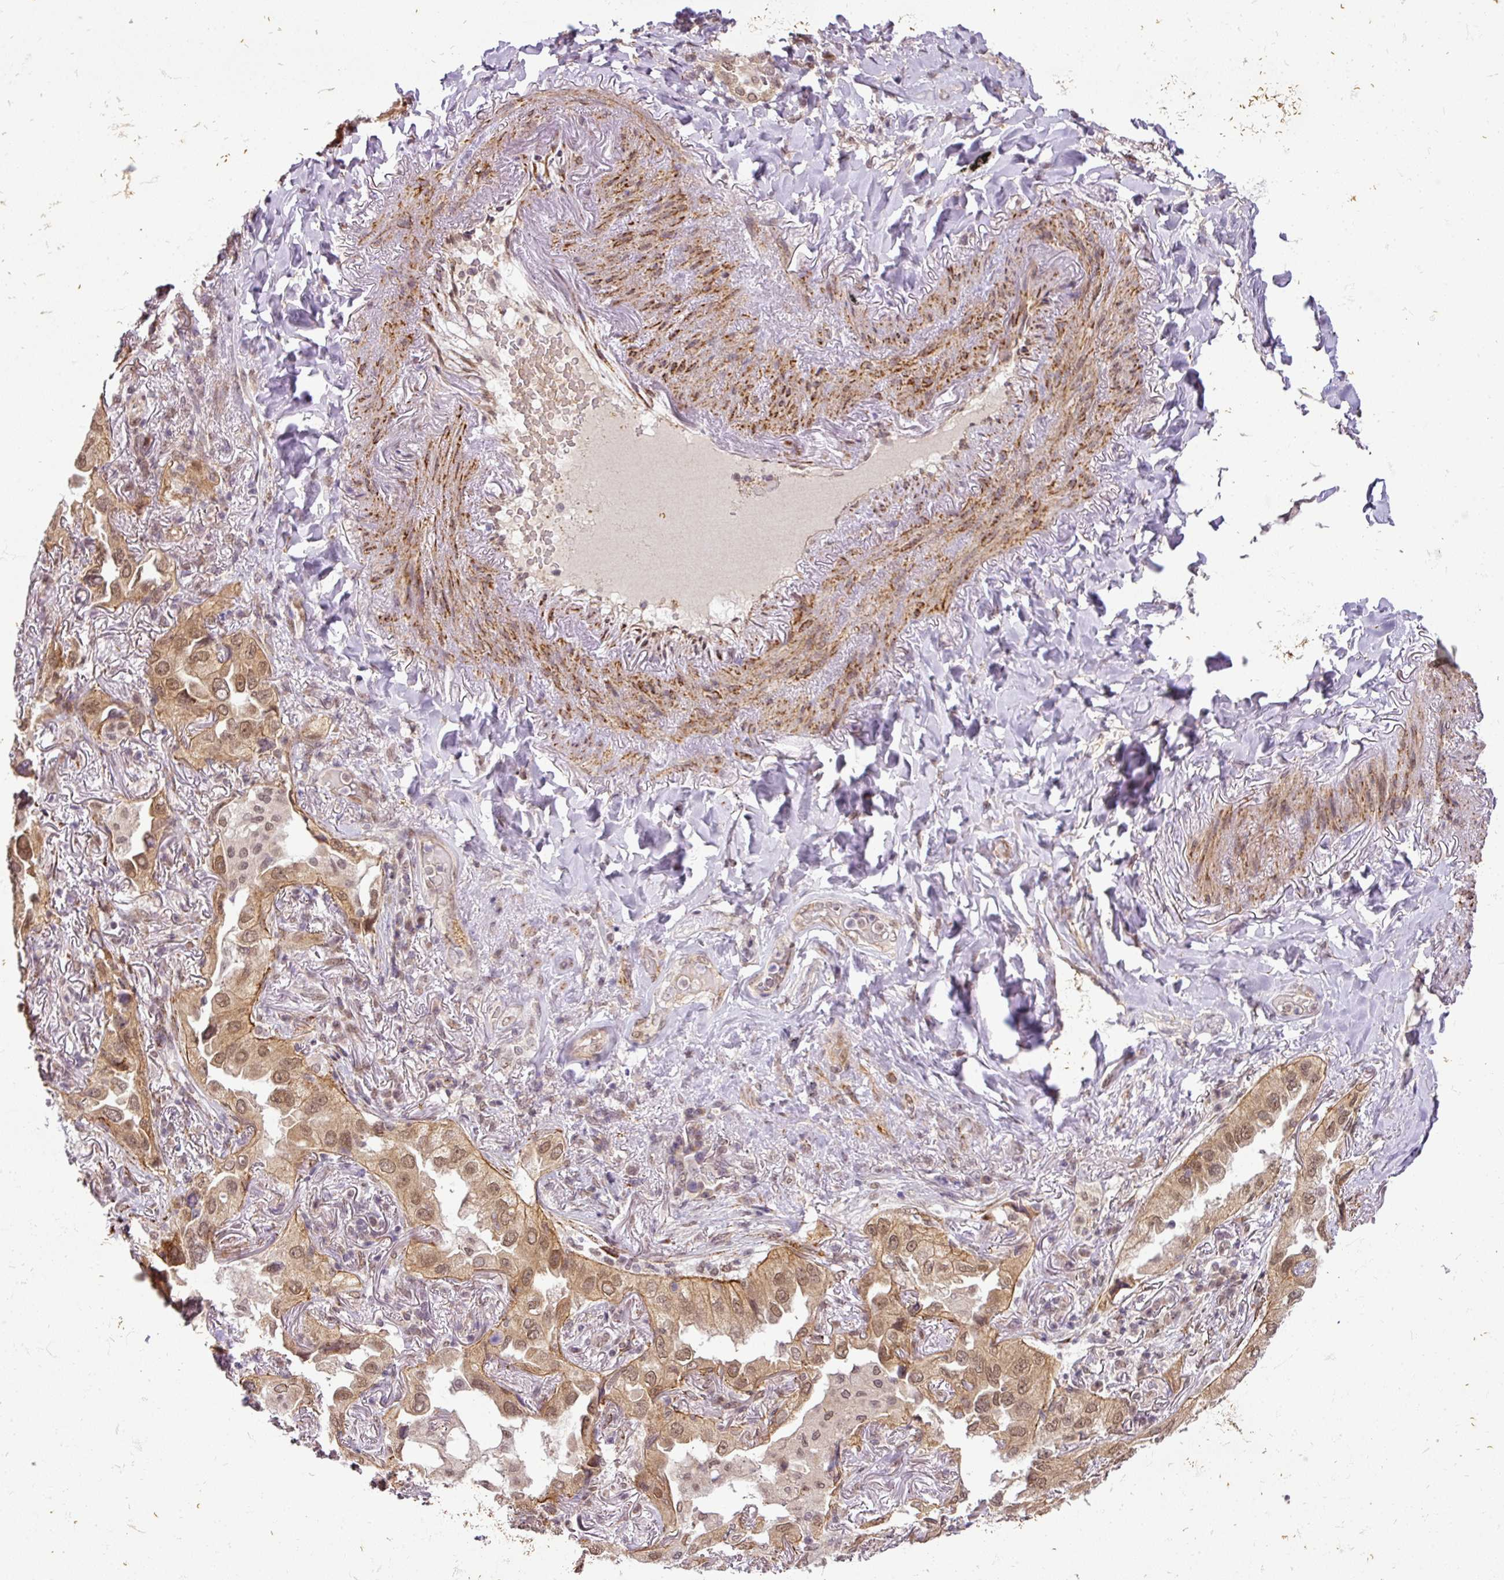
{"staining": {"intensity": "moderate", "quantity": ">75%", "location": "cytoplasmic/membranous,nuclear"}, "tissue": "lung cancer", "cell_type": "Tumor cells", "image_type": "cancer", "snomed": [{"axis": "morphology", "description": "Adenocarcinoma, NOS"}, {"axis": "topography", "description": "Lung"}], "caption": "Adenocarcinoma (lung) stained with DAB (3,3'-diaminobenzidine) immunohistochemistry reveals medium levels of moderate cytoplasmic/membranous and nuclear staining in approximately >75% of tumor cells.", "gene": "C1orf226", "patient": {"sex": "female", "age": 69}}